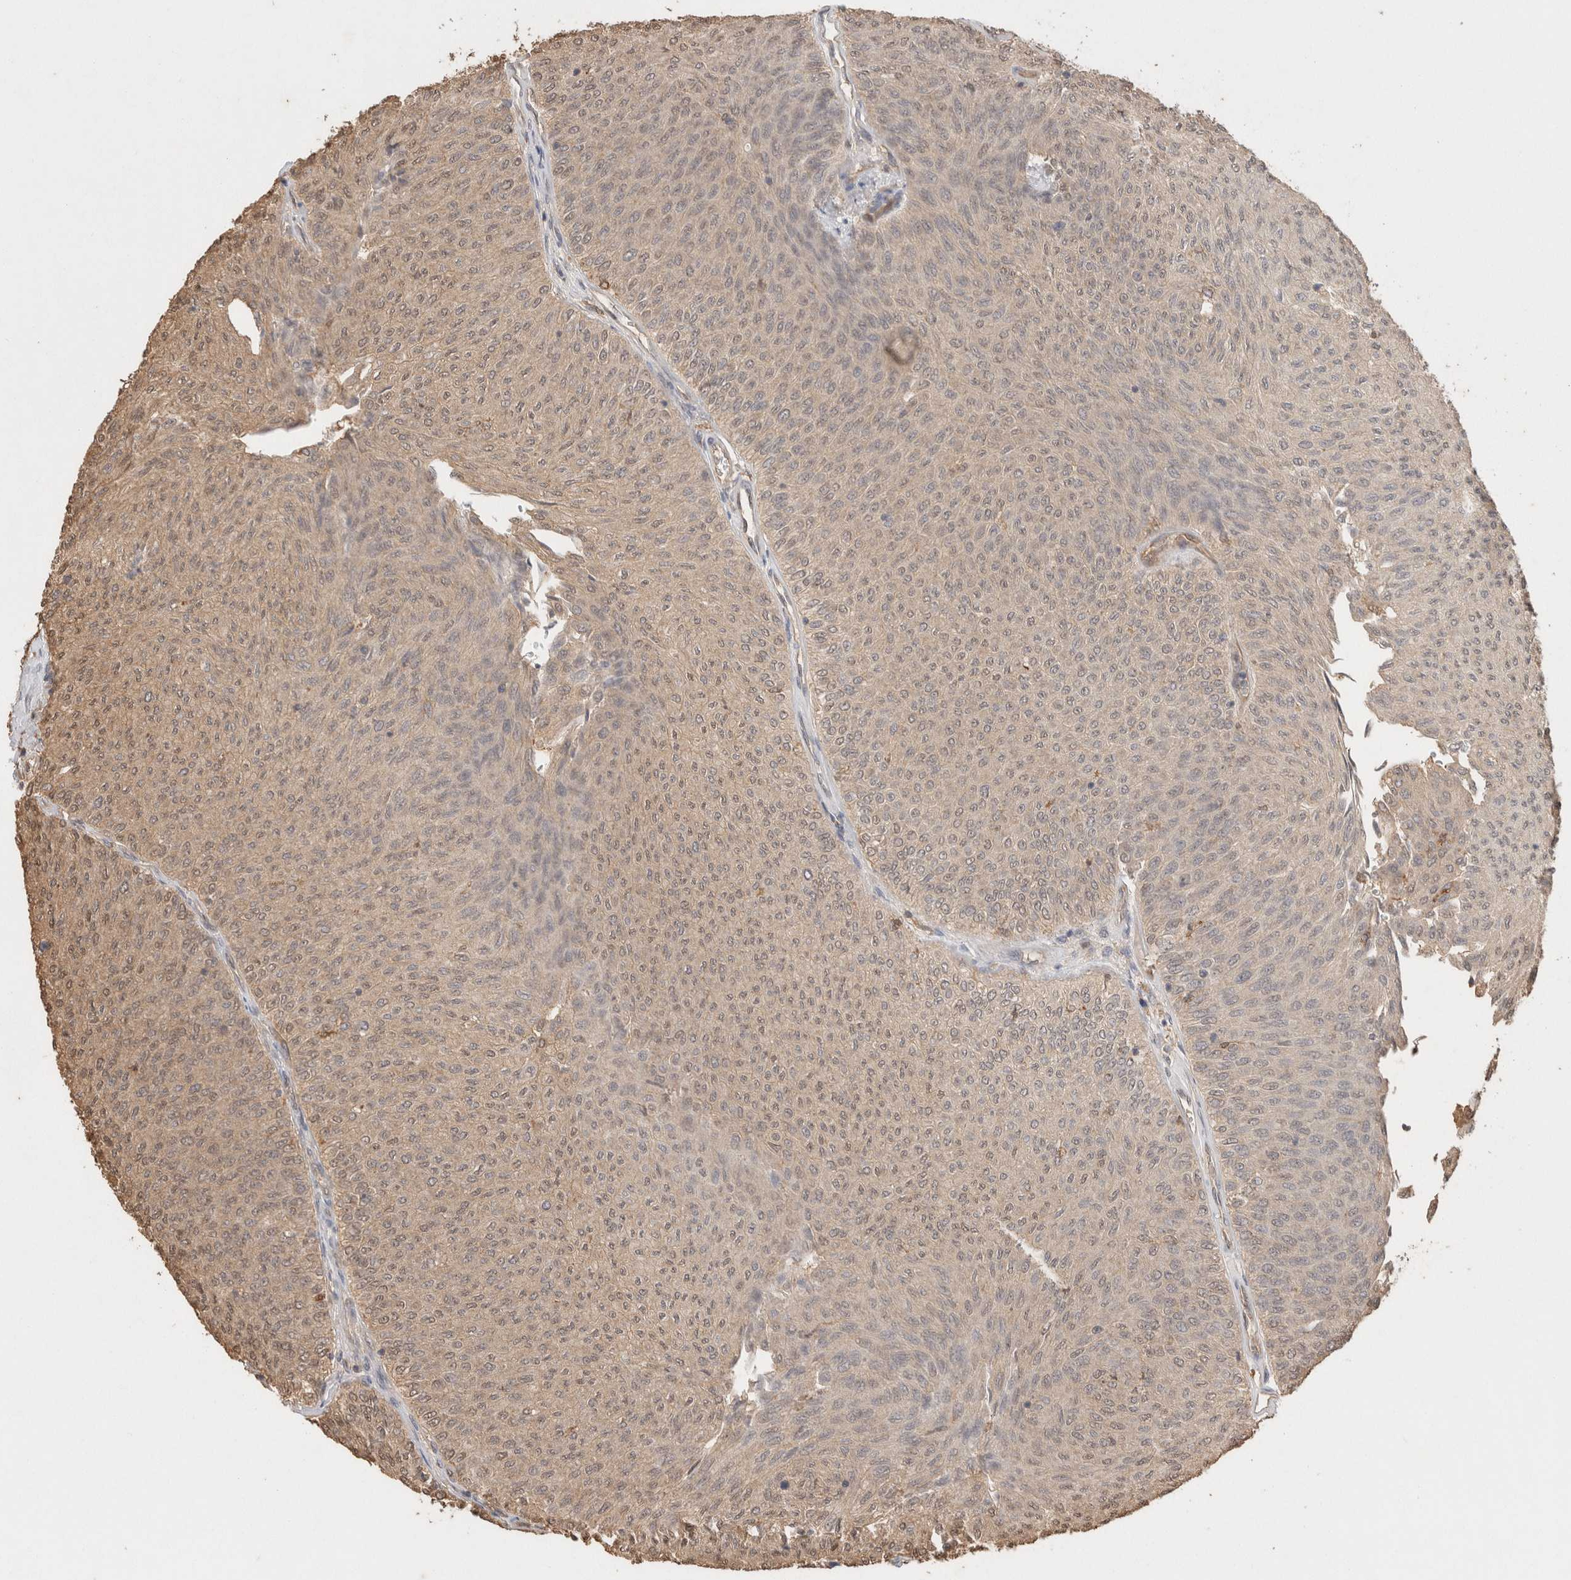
{"staining": {"intensity": "weak", "quantity": ">75%", "location": "cytoplasmic/membranous,nuclear"}, "tissue": "urothelial cancer", "cell_type": "Tumor cells", "image_type": "cancer", "snomed": [{"axis": "morphology", "description": "Urothelial carcinoma, Low grade"}, {"axis": "topography", "description": "Urinary bladder"}], "caption": "Low-grade urothelial carcinoma stained for a protein reveals weak cytoplasmic/membranous and nuclear positivity in tumor cells.", "gene": "YWHAH", "patient": {"sex": "male", "age": 78}}